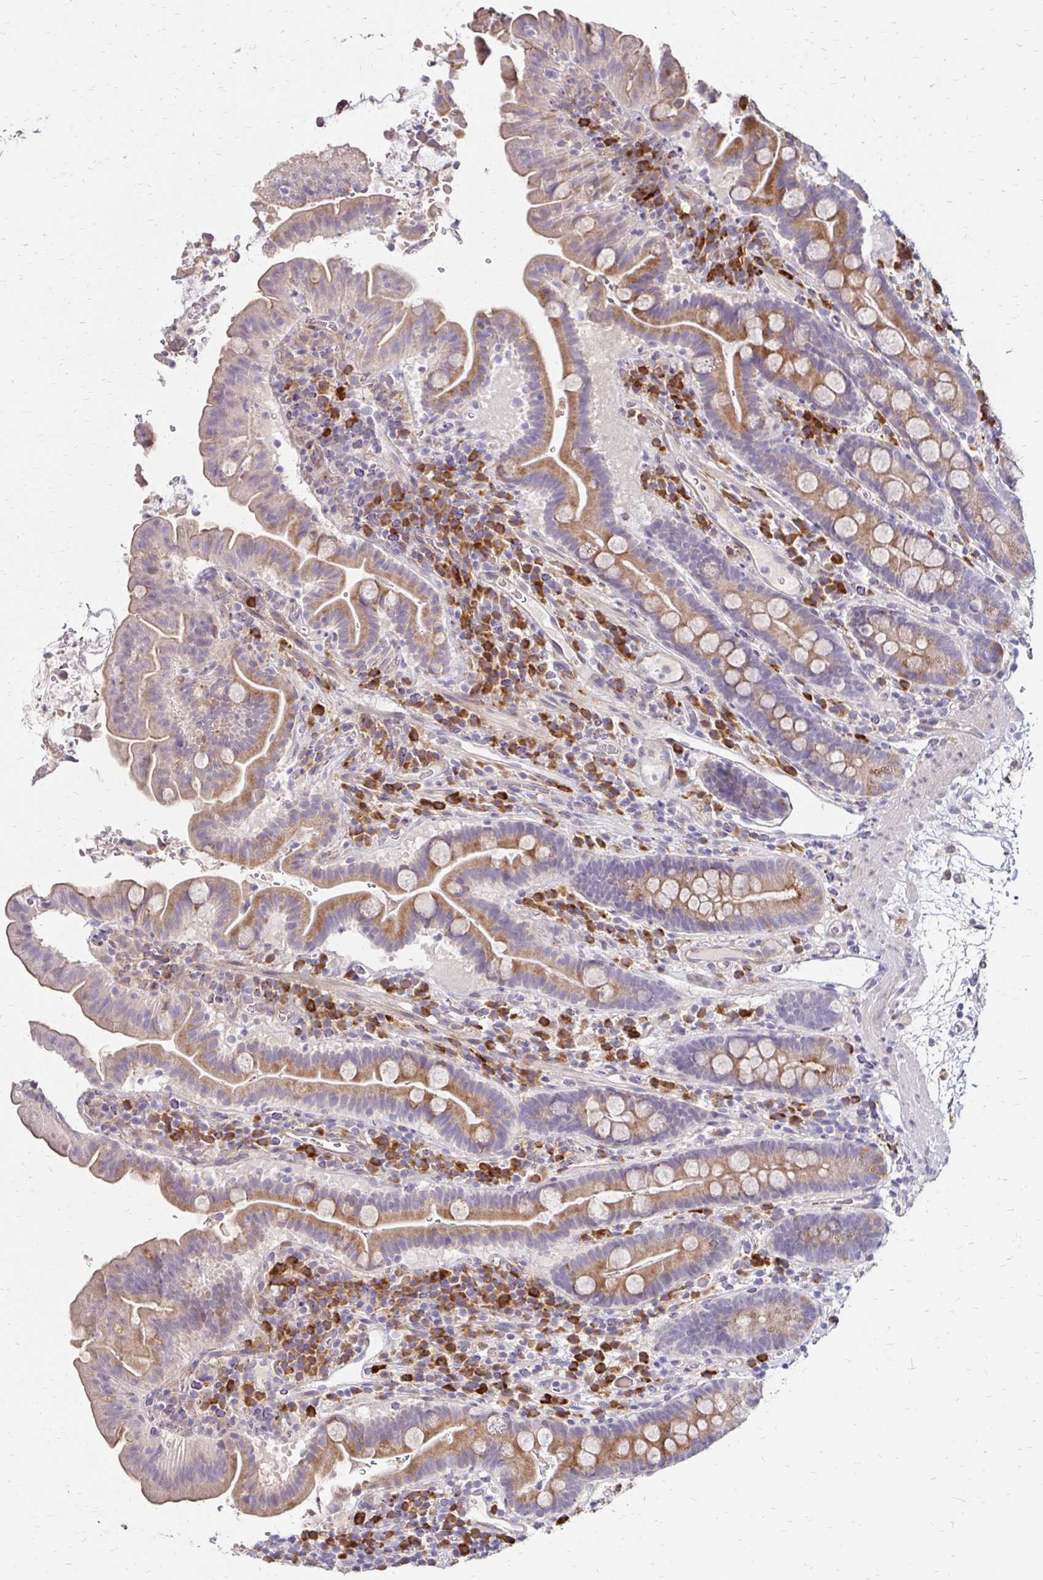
{"staining": {"intensity": "moderate", "quantity": "25%-75%", "location": "cytoplasmic/membranous"}, "tissue": "small intestine", "cell_type": "Glandular cells", "image_type": "normal", "snomed": [{"axis": "morphology", "description": "Normal tissue, NOS"}, {"axis": "topography", "description": "Small intestine"}], "caption": "Glandular cells demonstrate moderate cytoplasmic/membranous staining in about 25%-75% of cells in benign small intestine.", "gene": "PRIMA1", "patient": {"sex": "male", "age": 26}}